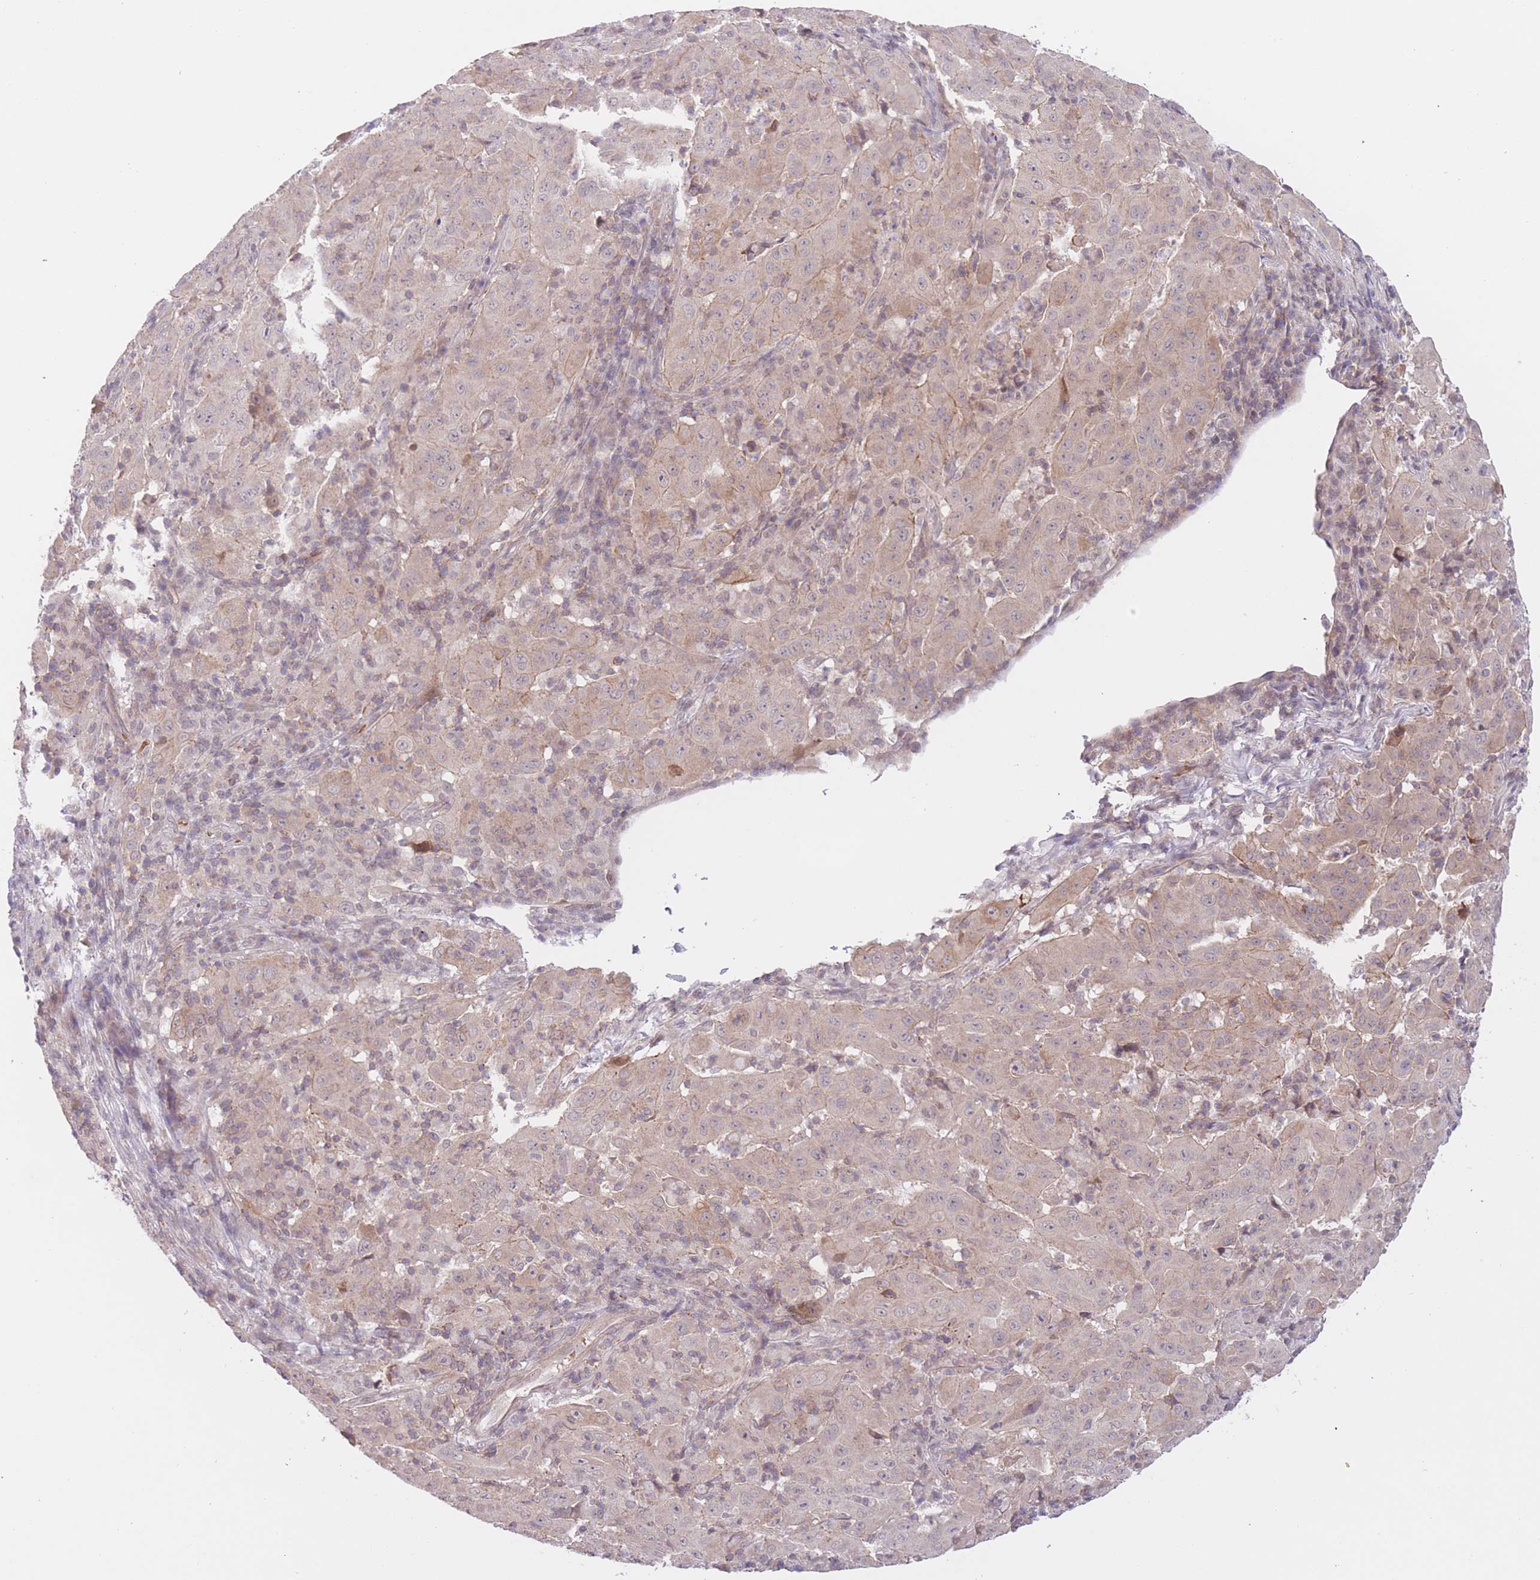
{"staining": {"intensity": "weak", "quantity": "25%-75%", "location": "cytoplasmic/membranous"}, "tissue": "pancreatic cancer", "cell_type": "Tumor cells", "image_type": "cancer", "snomed": [{"axis": "morphology", "description": "Adenocarcinoma, NOS"}, {"axis": "topography", "description": "Pancreas"}], "caption": "Protein expression analysis of pancreatic cancer shows weak cytoplasmic/membranous expression in approximately 25%-75% of tumor cells.", "gene": "FUT5", "patient": {"sex": "male", "age": 63}}